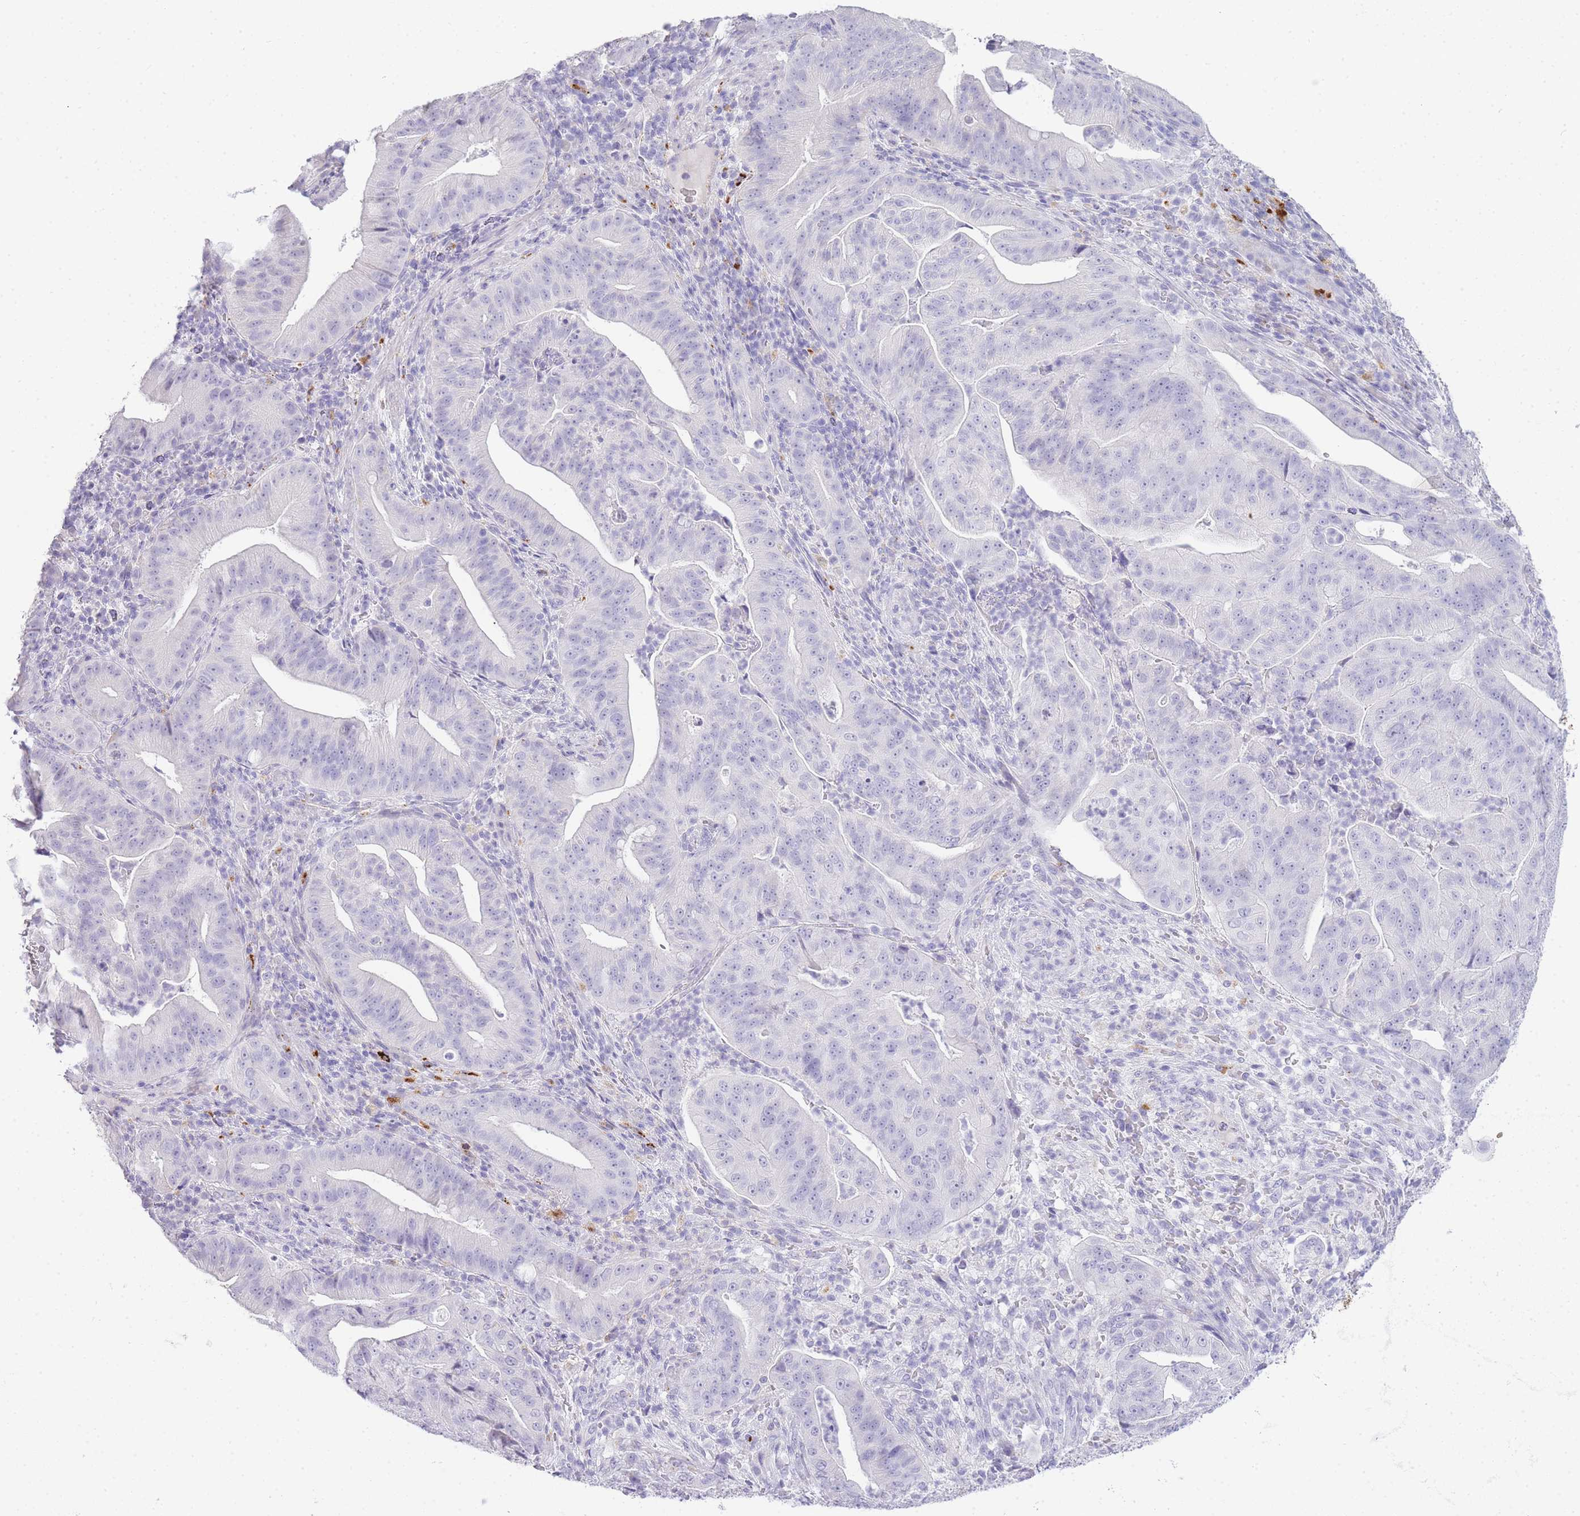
{"staining": {"intensity": "negative", "quantity": "none", "location": "none"}, "tissue": "pancreatic cancer", "cell_type": "Tumor cells", "image_type": "cancer", "snomed": [{"axis": "morphology", "description": "Adenocarcinoma, NOS"}, {"axis": "topography", "description": "Pancreas"}], "caption": "High magnification brightfield microscopy of adenocarcinoma (pancreatic) stained with DAB (brown) and counterstained with hematoxylin (blue): tumor cells show no significant positivity.", "gene": "RHO", "patient": {"sex": "male", "age": 71}}